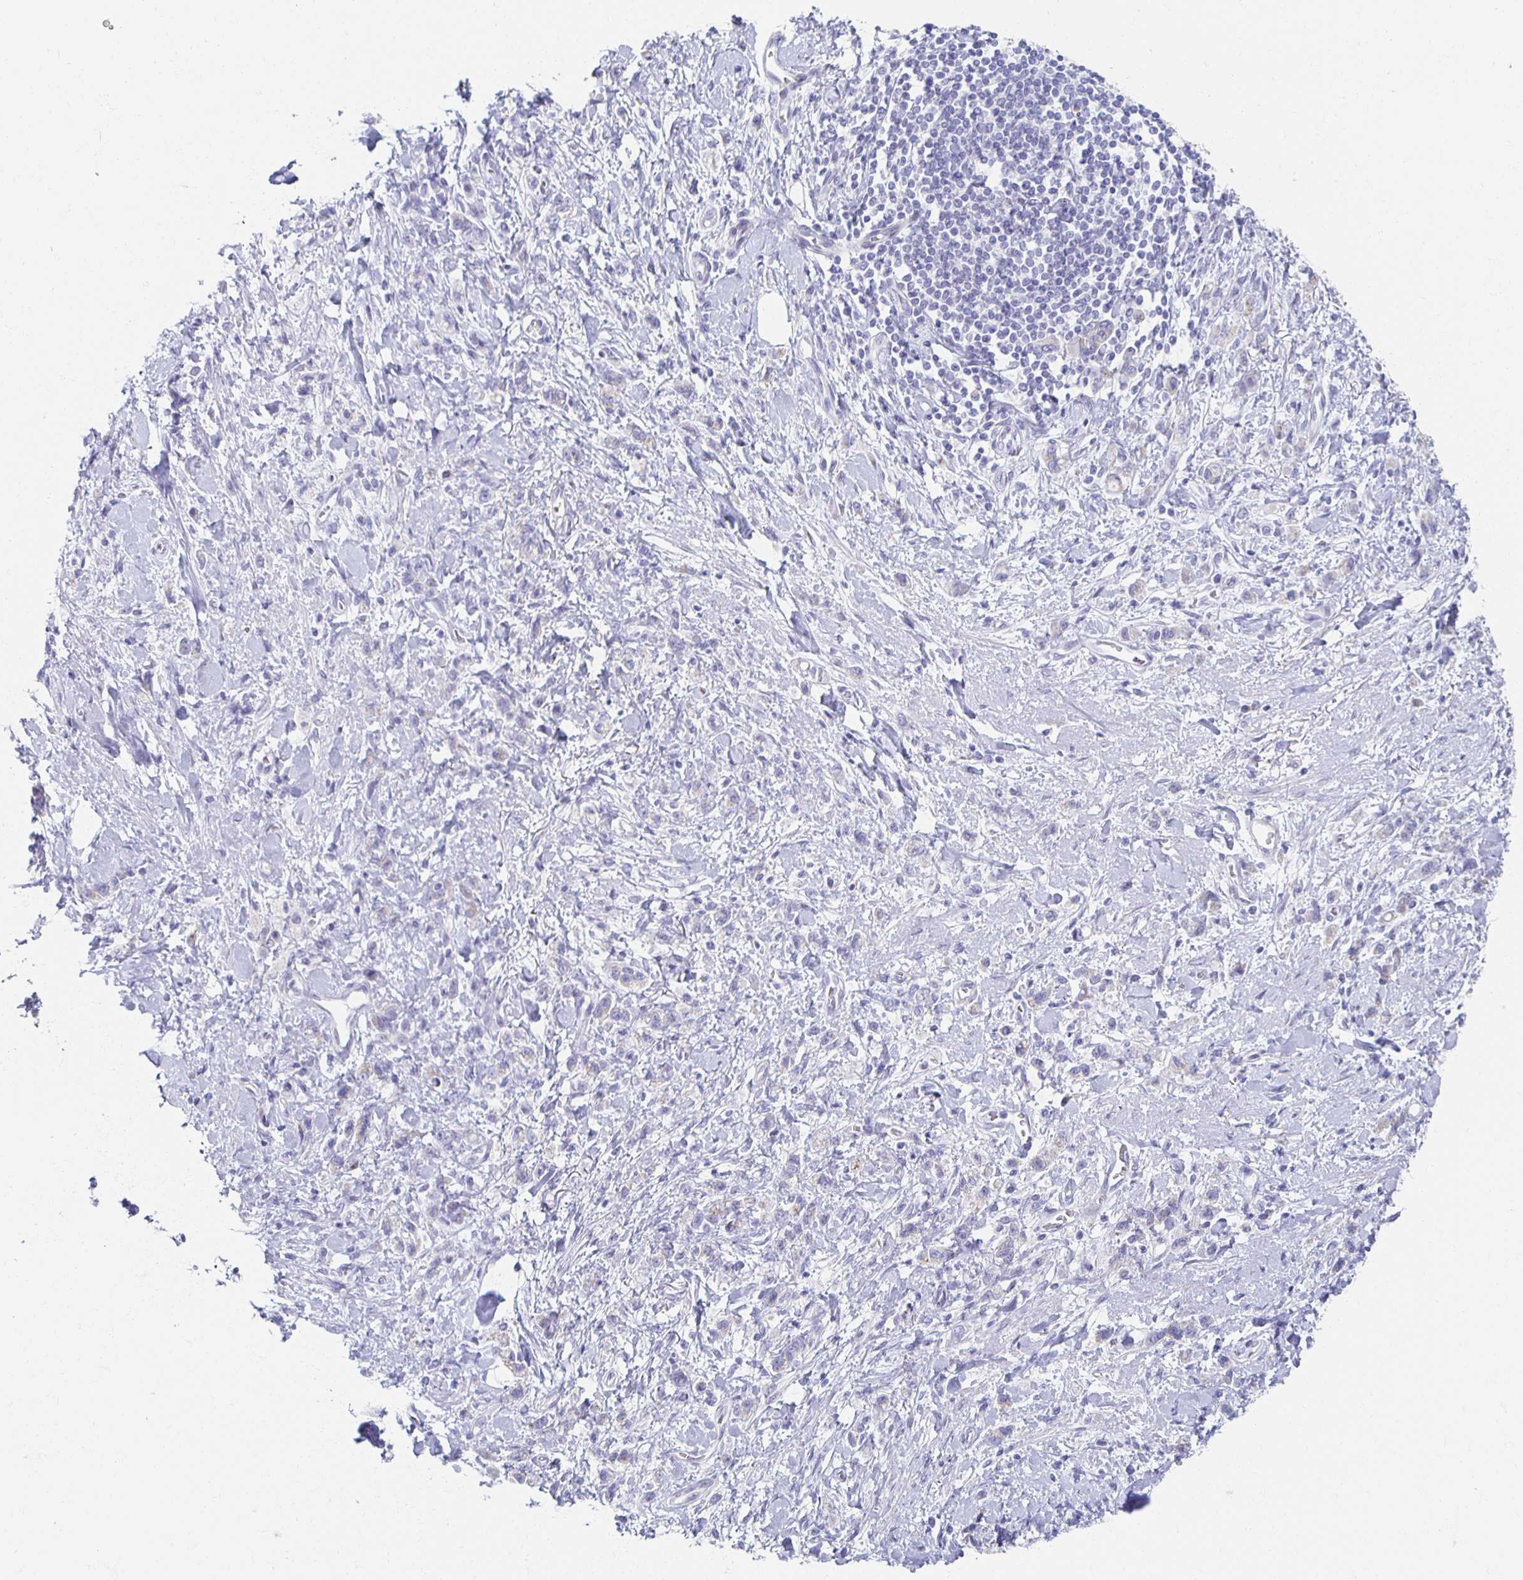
{"staining": {"intensity": "negative", "quantity": "none", "location": "none"}, "tissue": "stomach cancer", "cell_type": "Tumor cells", "image_type": "cancer", "snomed": [{"axis": "morphology", "description": "Adenocarcinoma, NOS"}, {"axis": "topography", "description": "Stomach"}], "caption": "Protein analysis of stomach cancer (adenocarcinoma) shows no significant positivity in tumor cells. (Immunohistochemistry (ihc), brightfield microscopy, high magnification).", "gene": "TEX44", "patient": {"sex": "male", "age": 77}}